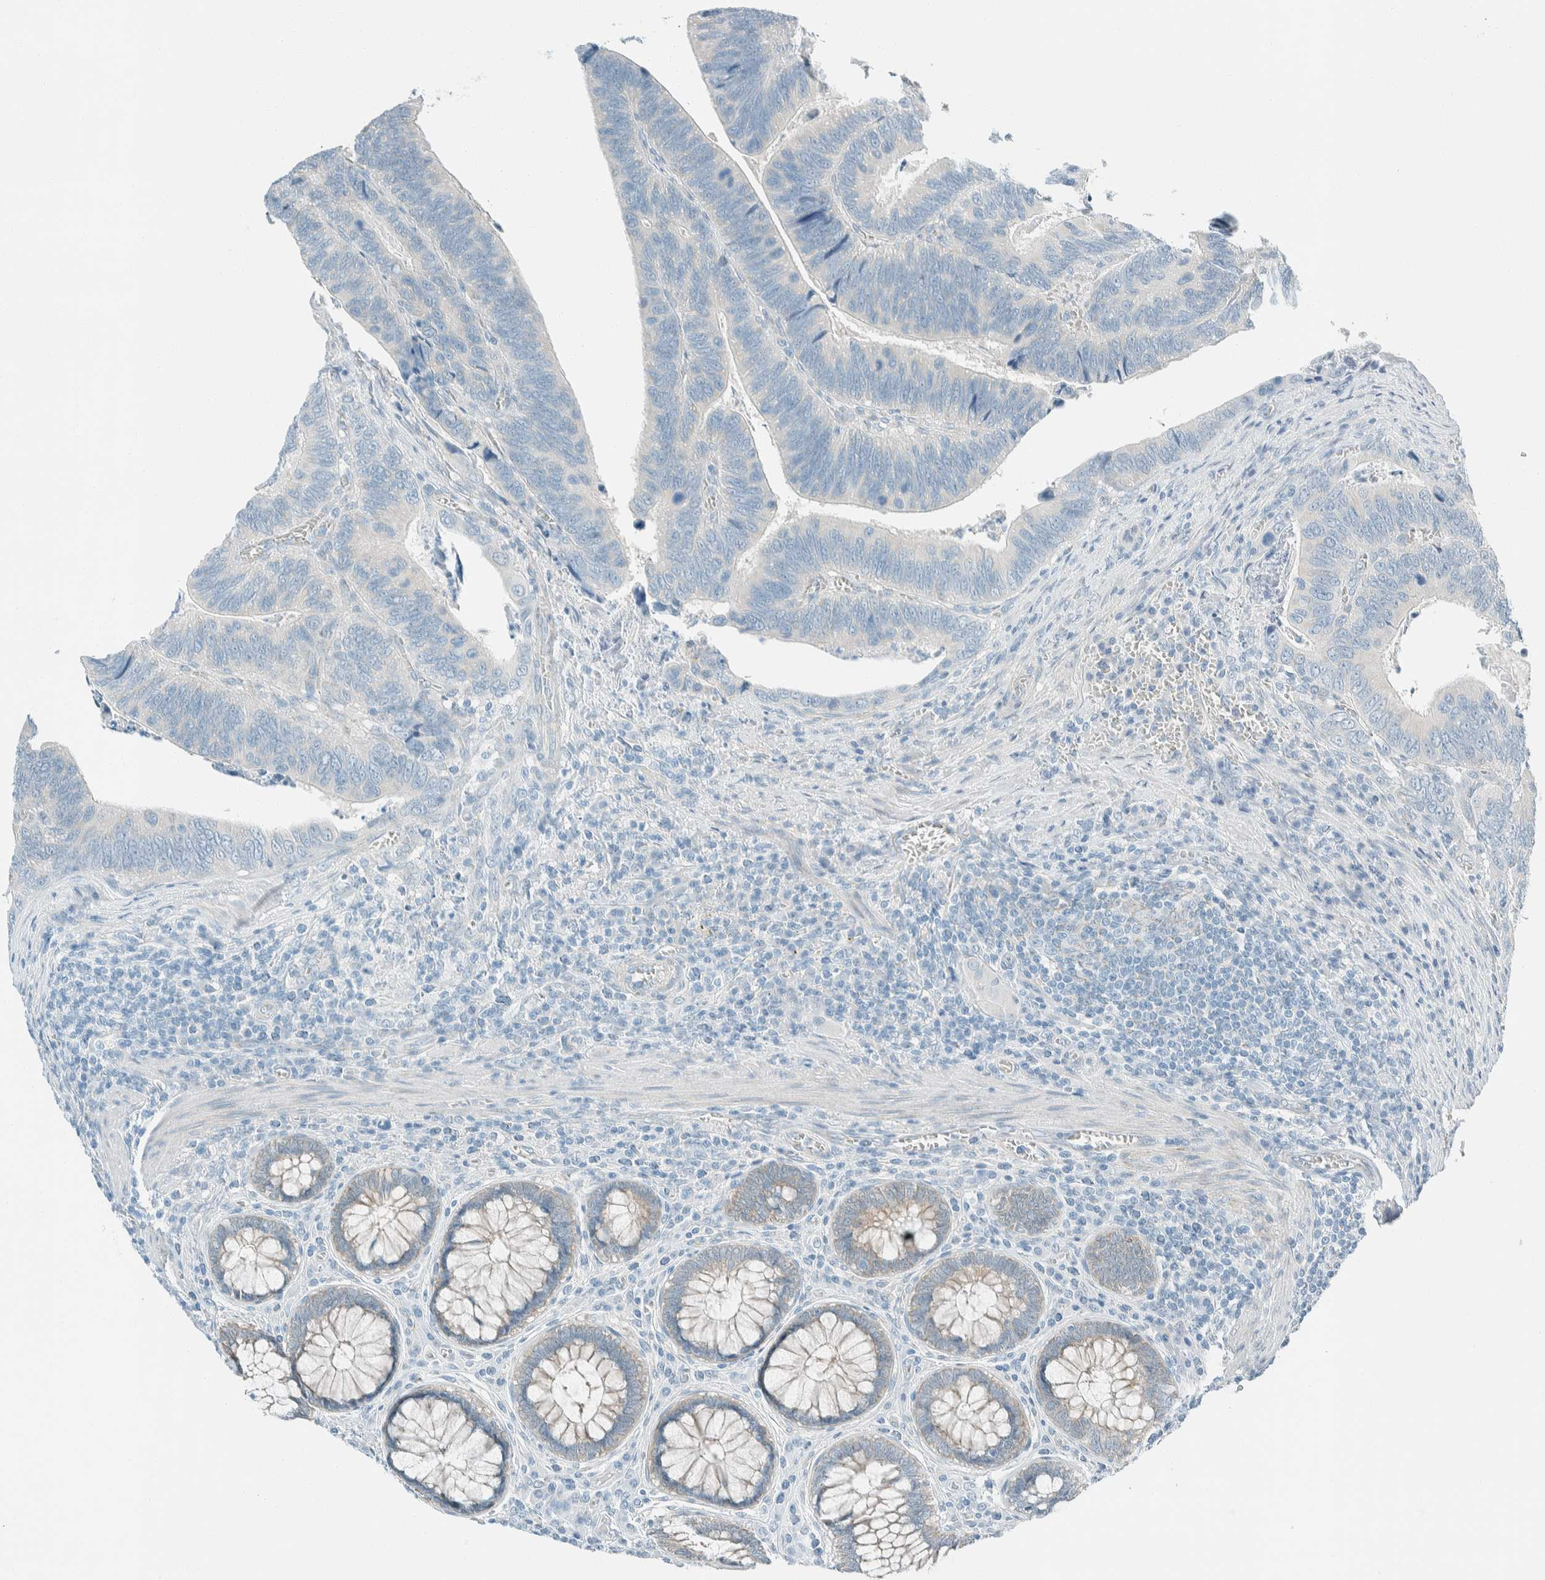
{"staining": {"intensity": "negative", "quantity": "none", "location": "none"}, "tissue": "colorectal cancer", "cell_type": "Tumor cells", "image_type": "cancer", "snomed": [{"axis": "morphology", "description": "Inflammation, NOS"}, {"axis": "morphology", "description": "Adenocarcinoma, NOS"}, {"axis": "topography", "description": "Colon"}], "caption": "Protein analysis of colorectal cancer demonstrates no significant expression in tumor cells. (Brightfield microscopy of DAB (3,3'-diaminobenzidine) immunohistochemistry (IHC) at high magnification).", "gene": "ALDH7A1", "patient": {"sex": "male", "age": 72}}